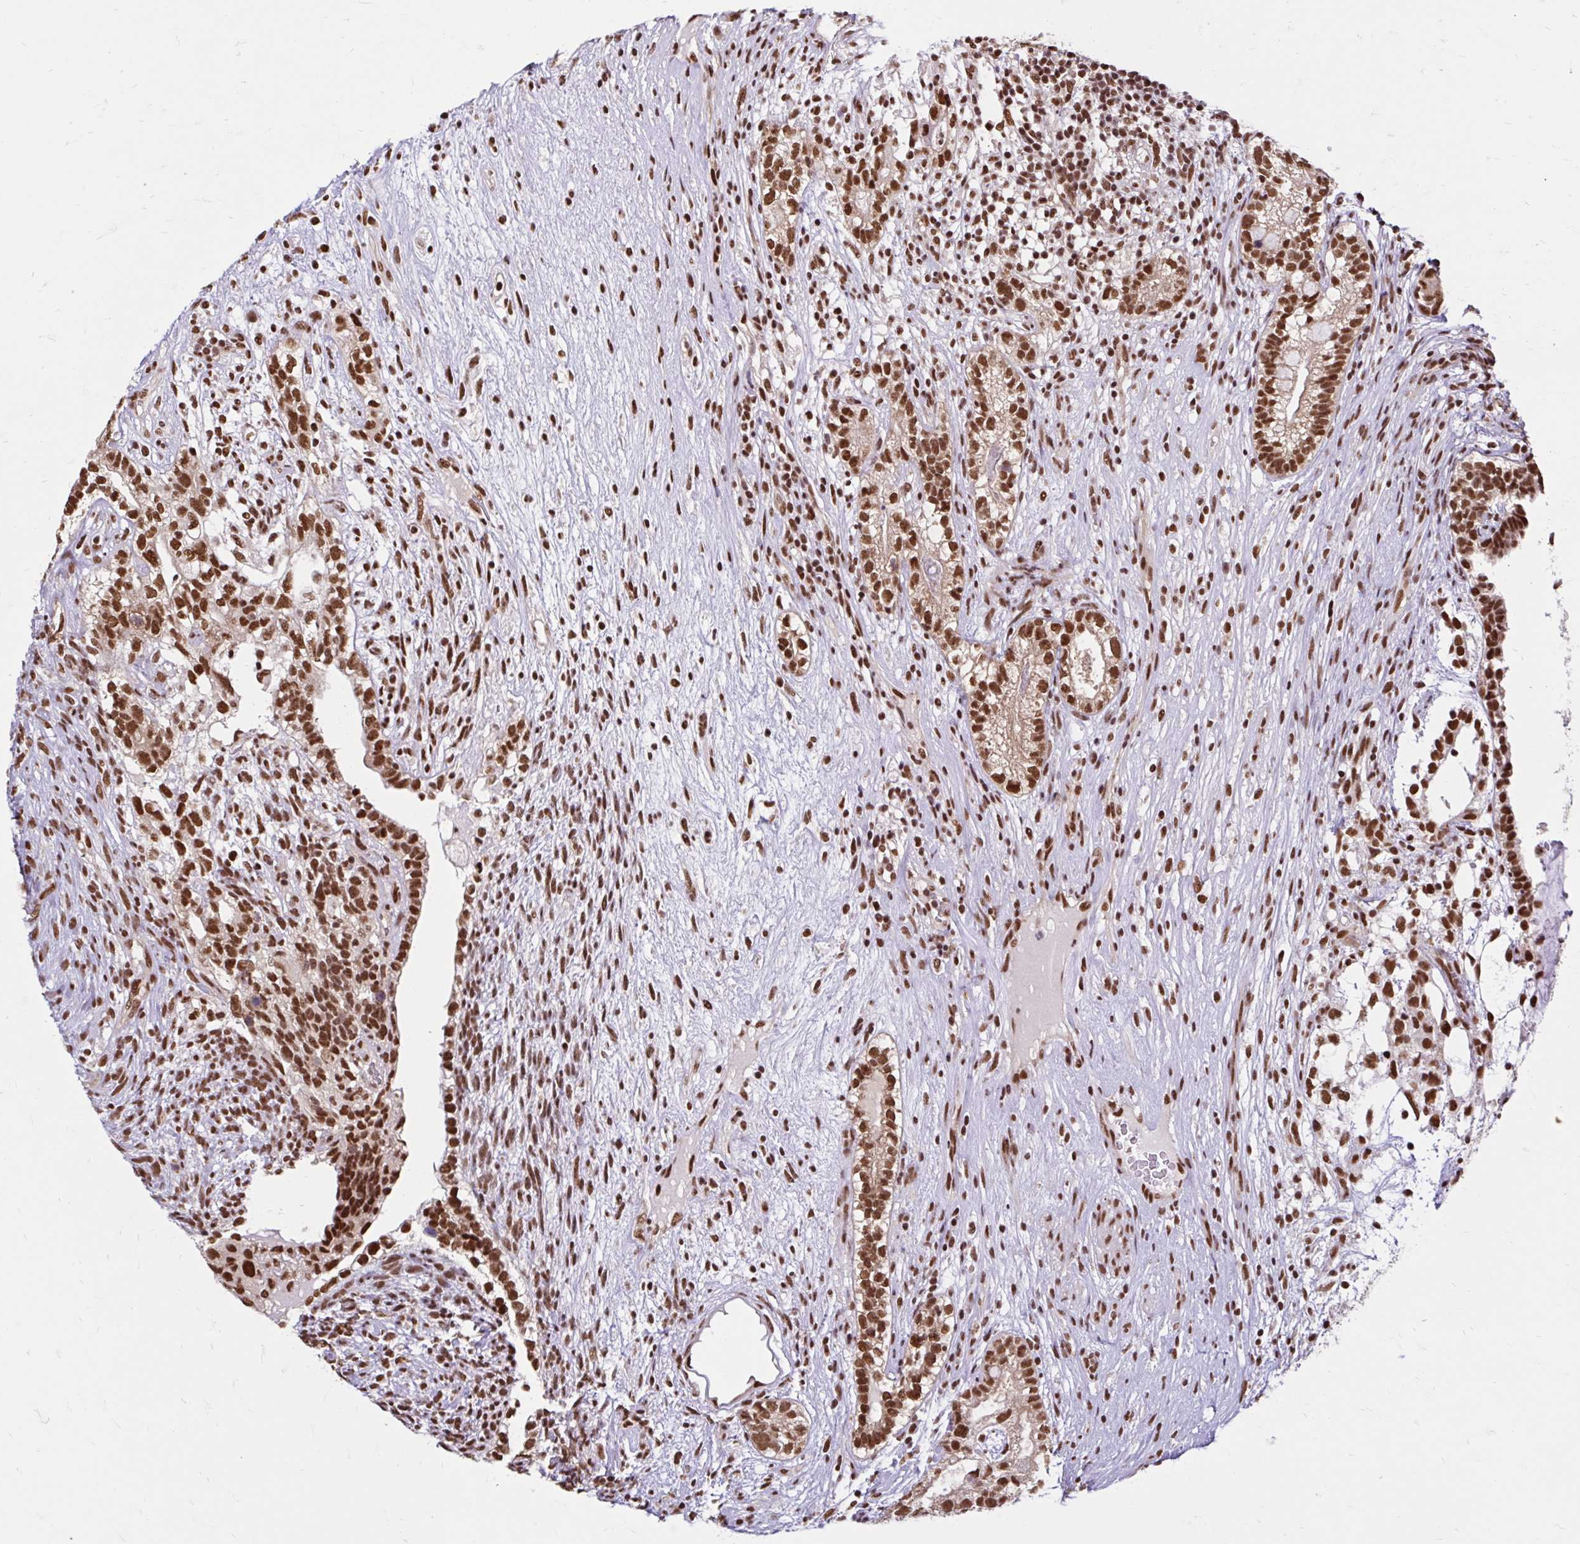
{"staining": {"intensity": "strong", "quantity": ">75%", "location": "nuclear"}, "tissue": "testis cancer", "cell_type": "Tumor cells", "image_type": "cancer", "snomed": [{"axis": "morphology", "description": "Seminoma, NOS"}, {"axis": "morphology", "description": "Carcinoma, Embryonal, NOS"}, {"axis": "topography", "description": "Testis"}], "caption": "Human testis seminoma stained with a protein marker reveals strong staining in tumor cells.", "gene": "ABCA9", "patient": {"sex": "male", "age": 41}}